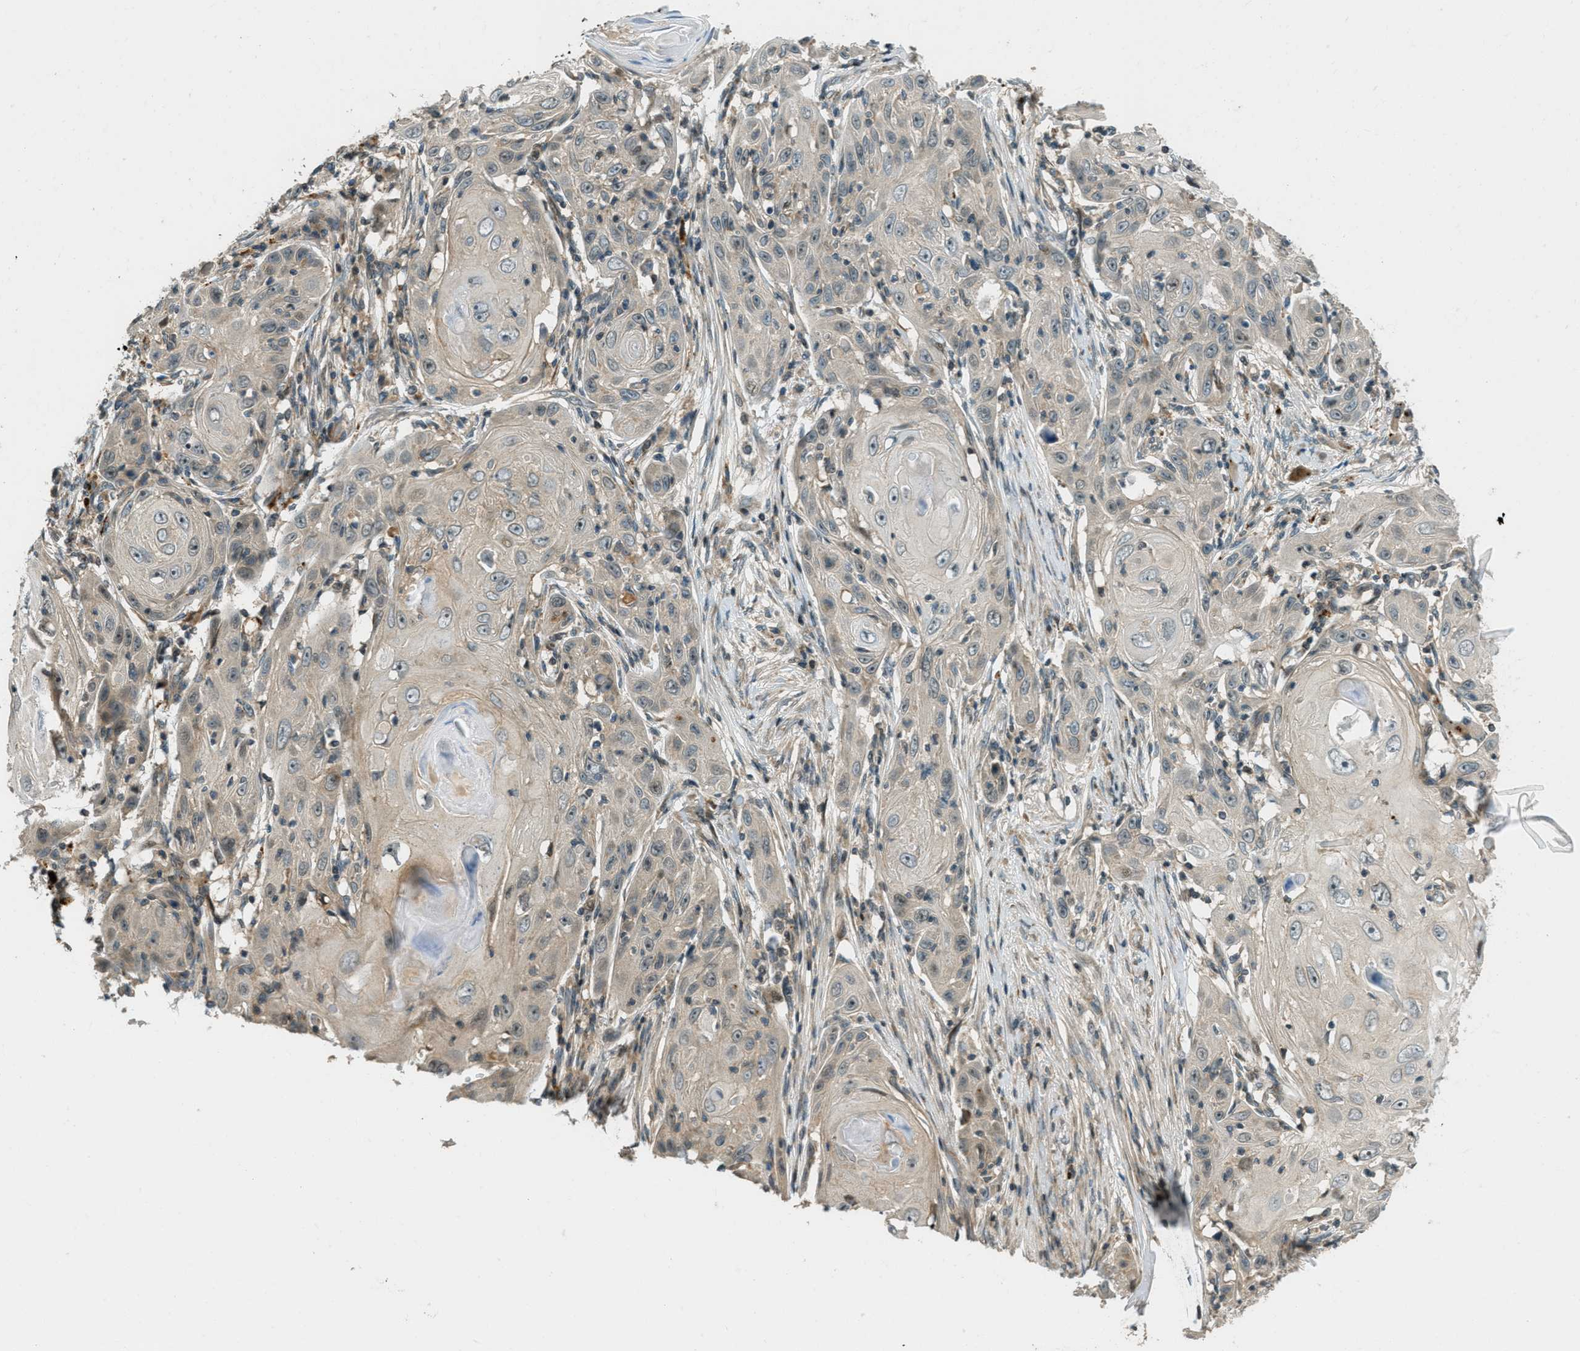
{"staining": {"intensity": "weak", "quantity": "<25%", "location": "cytoplasmic/membranous"}, "tissue": "skin cancer", "cell_type": "Tumor cells", "image_type": "cancer", "snomed": [{"axis": "morphology", "description": "Squamous cell carcinoma, NOS"}, {"axis": "topography", "description": "Skin"}], "caption": "Immunohistochemical staining of human skin cancer displays no significant staining in tumor cells.", "gene": "PTPN23", "patient": {"sex": "female", "age": 88}}